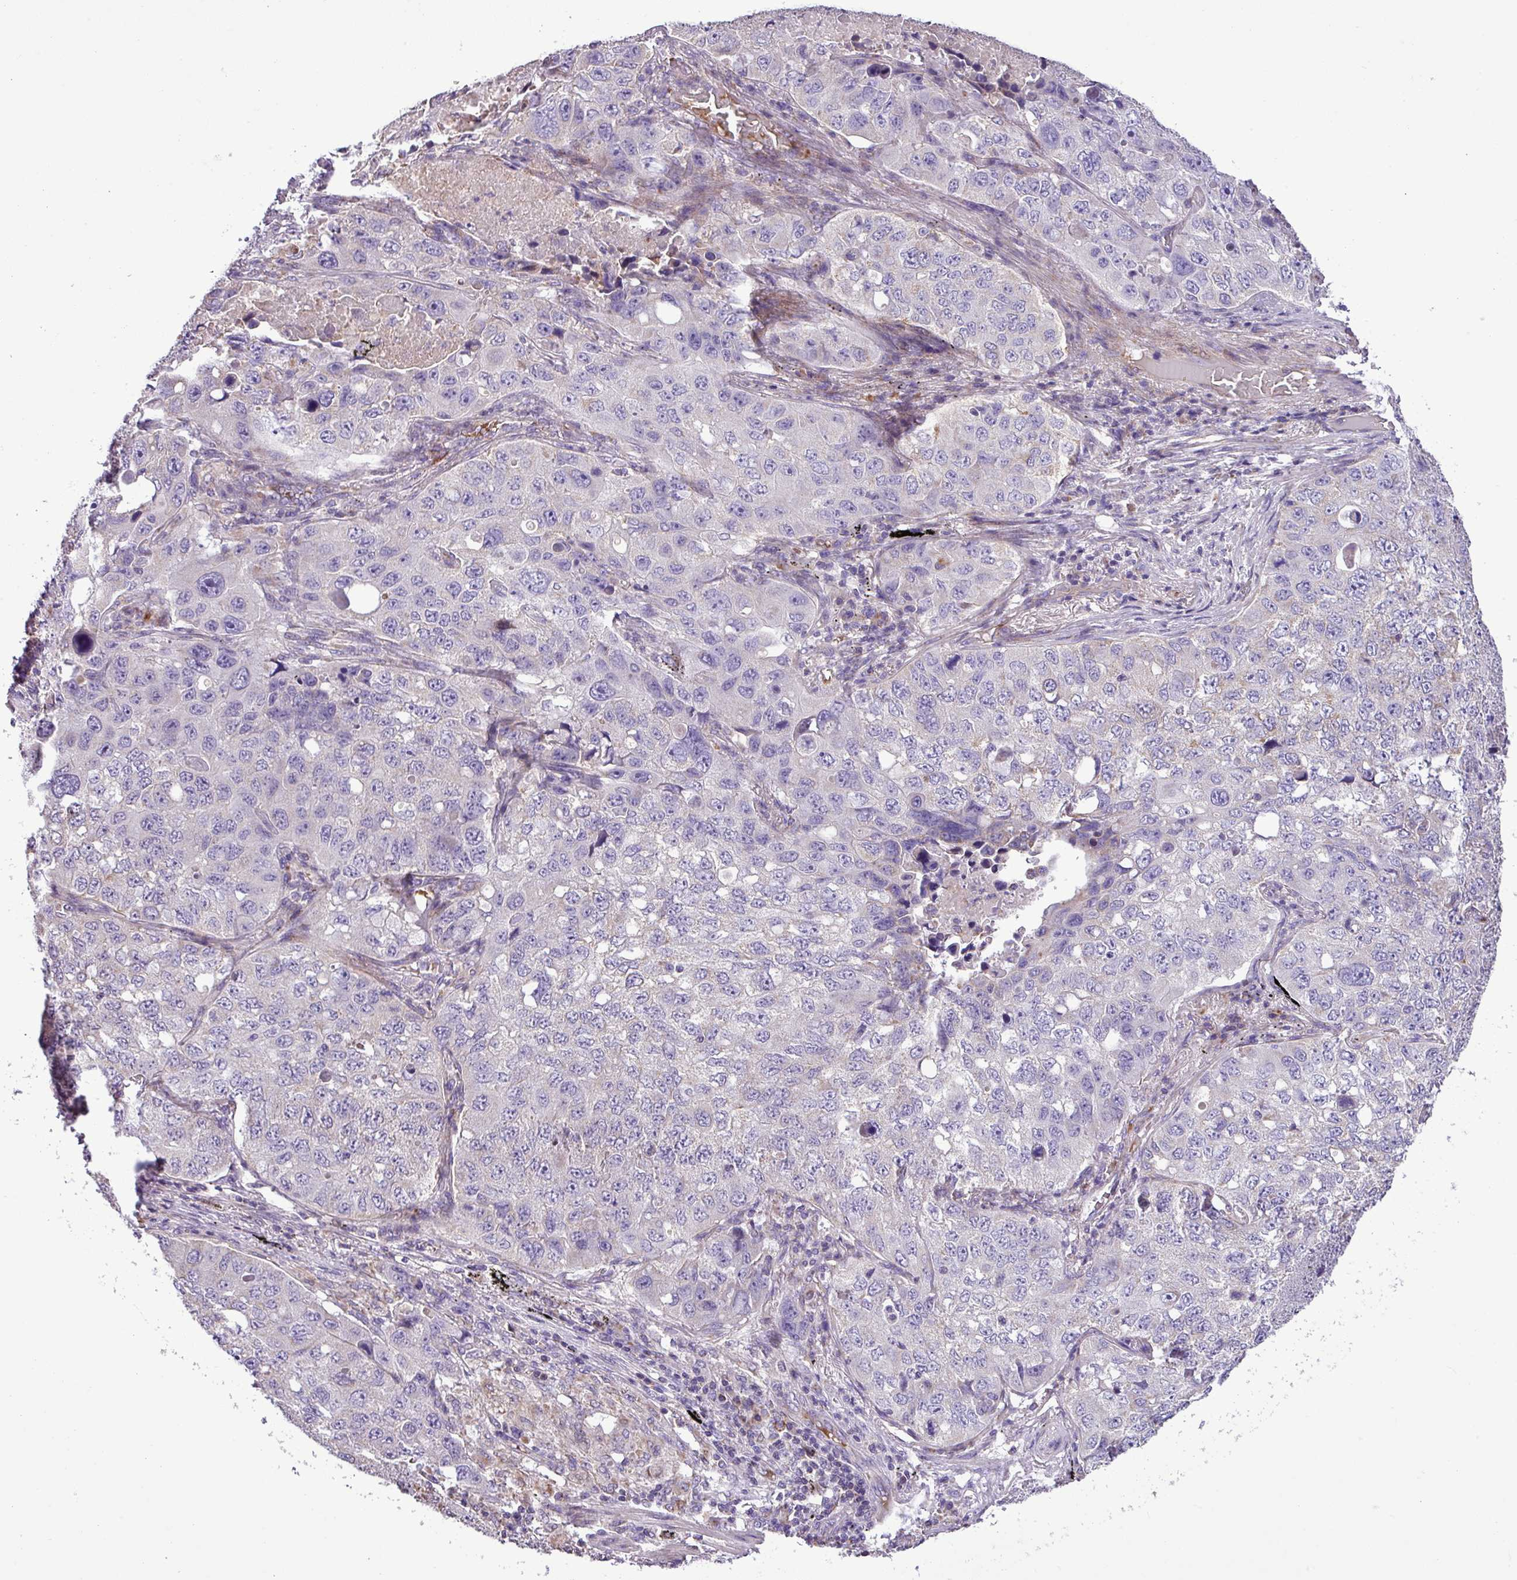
{"staining": {"intensity": "negative", "quantity": "none", "location": "none"}, "tissue": "lung cancer", "cell_type": "Tumor cells", "image_type": "cancer", "snomed": [{"axis": "morphology", "description": "Squamous cell carcinoma, NOS"}, {"axis": "topography", "description": "Lung"}], "caption": "Lung squamous cell carcinoma stained for a protein using immunohistochemistry (IHC) shows no staining tumor cells.", "gene": "FAM183A", "patient": {"sex": "male", "age": 60}}